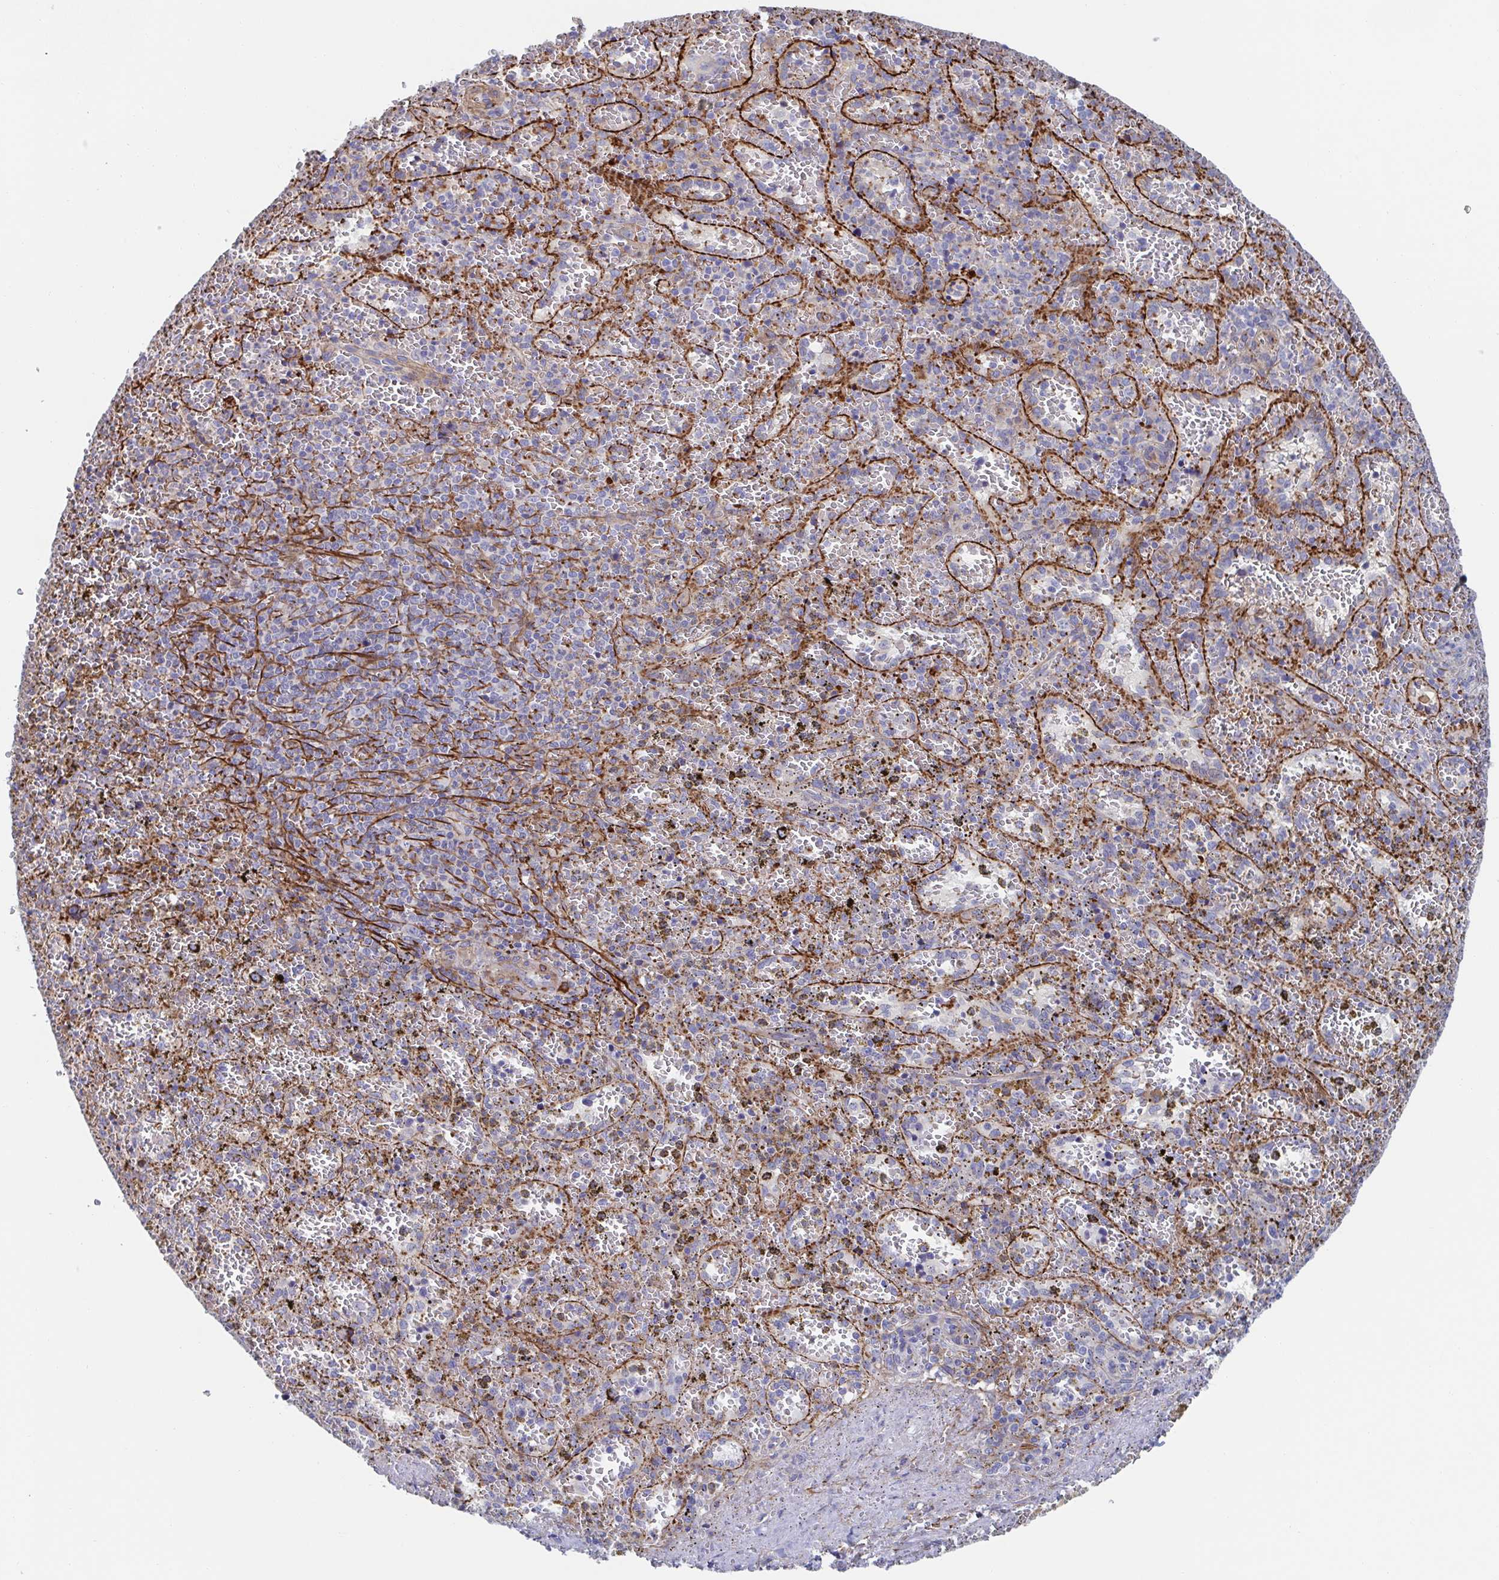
{"staining": {"intensity": "negative", "quantity": "none", "location": "none"}, "tissue": "spleen", "cell_type": "Cells in red pulp", "image_type": "normal", "snomed": [{"axis": "morphology", "description": "Normal tissue, NOS"}, {"axis": "topography", "description": "Spleen"}], "caption": "This is a photomicrograph of immunohistochemistry staining of unremarkable spleen, which shows no expression in cells in red pulp. (DAB IHC with hematoxylin counter stain).", "gene": "KLC3", "patient": {"sex": "female", "age": 50}}